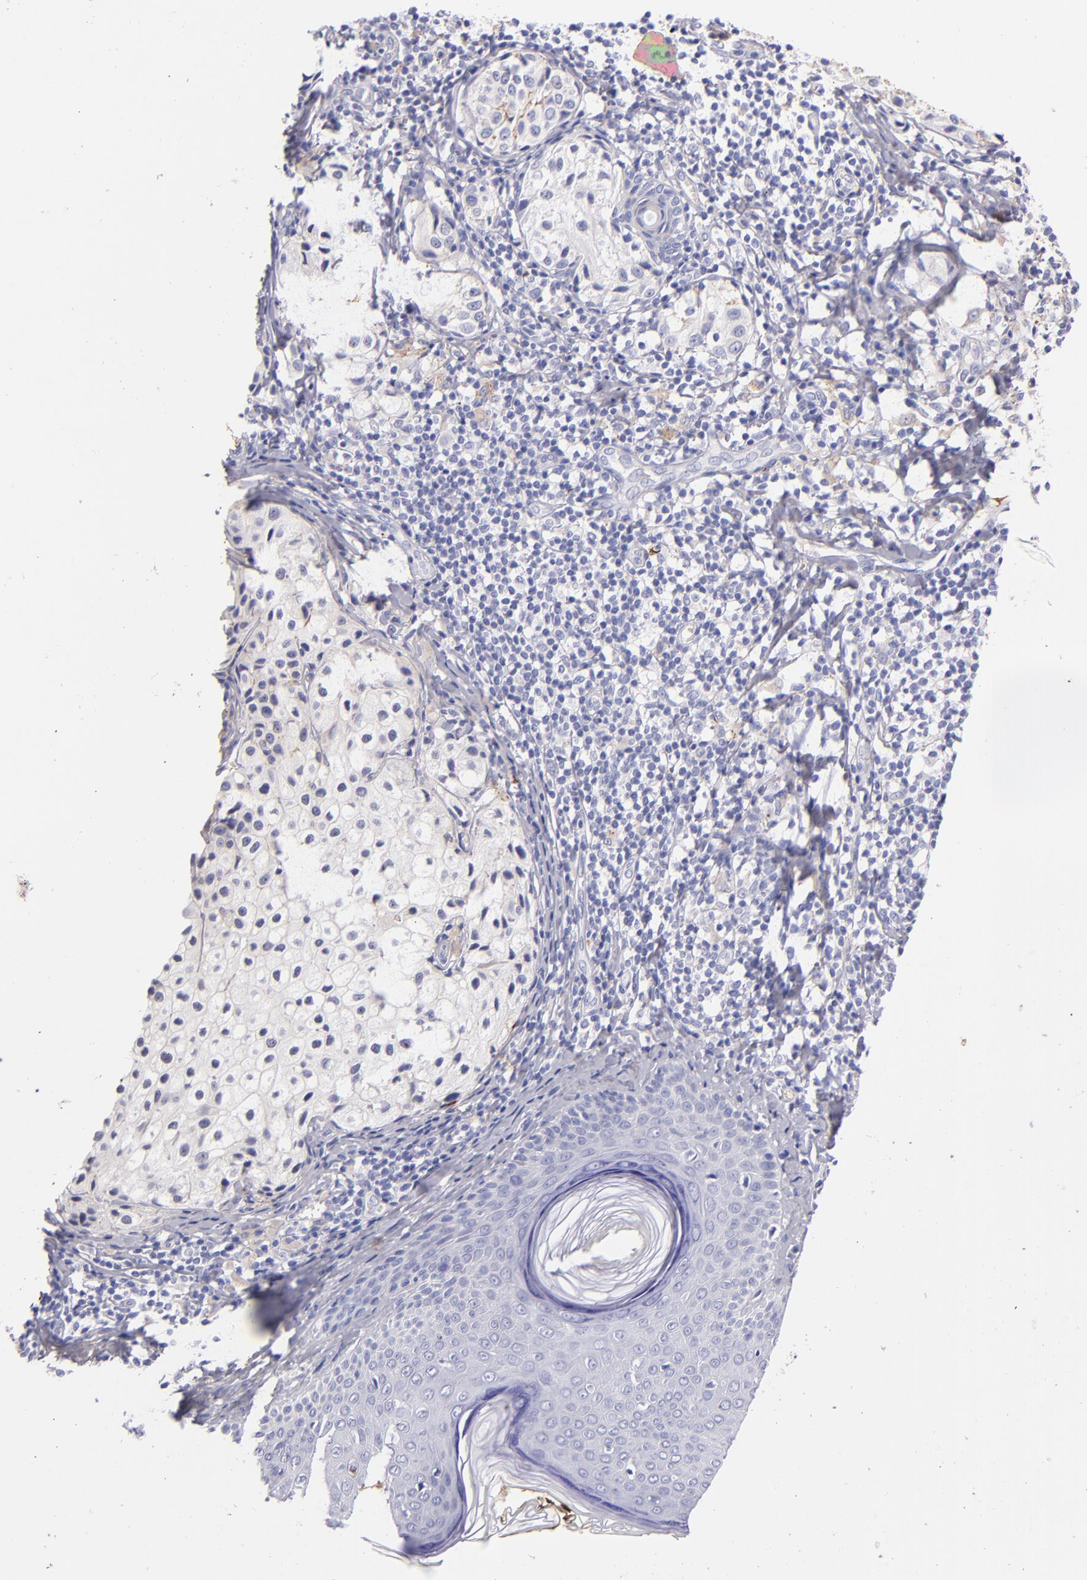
{"staining": {"intensity": "negative", "quantity": "none", "location": "none"}, "tissue": "melanoma", "cell_type": "Tumor cells", "image_type": "cancer", "snomed": [{"axis": "morphology", "description": "Malignant melanoma, NOS"}, {"axis": "topography", "description": "Skin"}], "caption": "Melanoma was stained to show a protein in brown. There is no significant expression in tumor cells.", "gene": "FGB", "patient": {"sex": "male", "age": 23}}